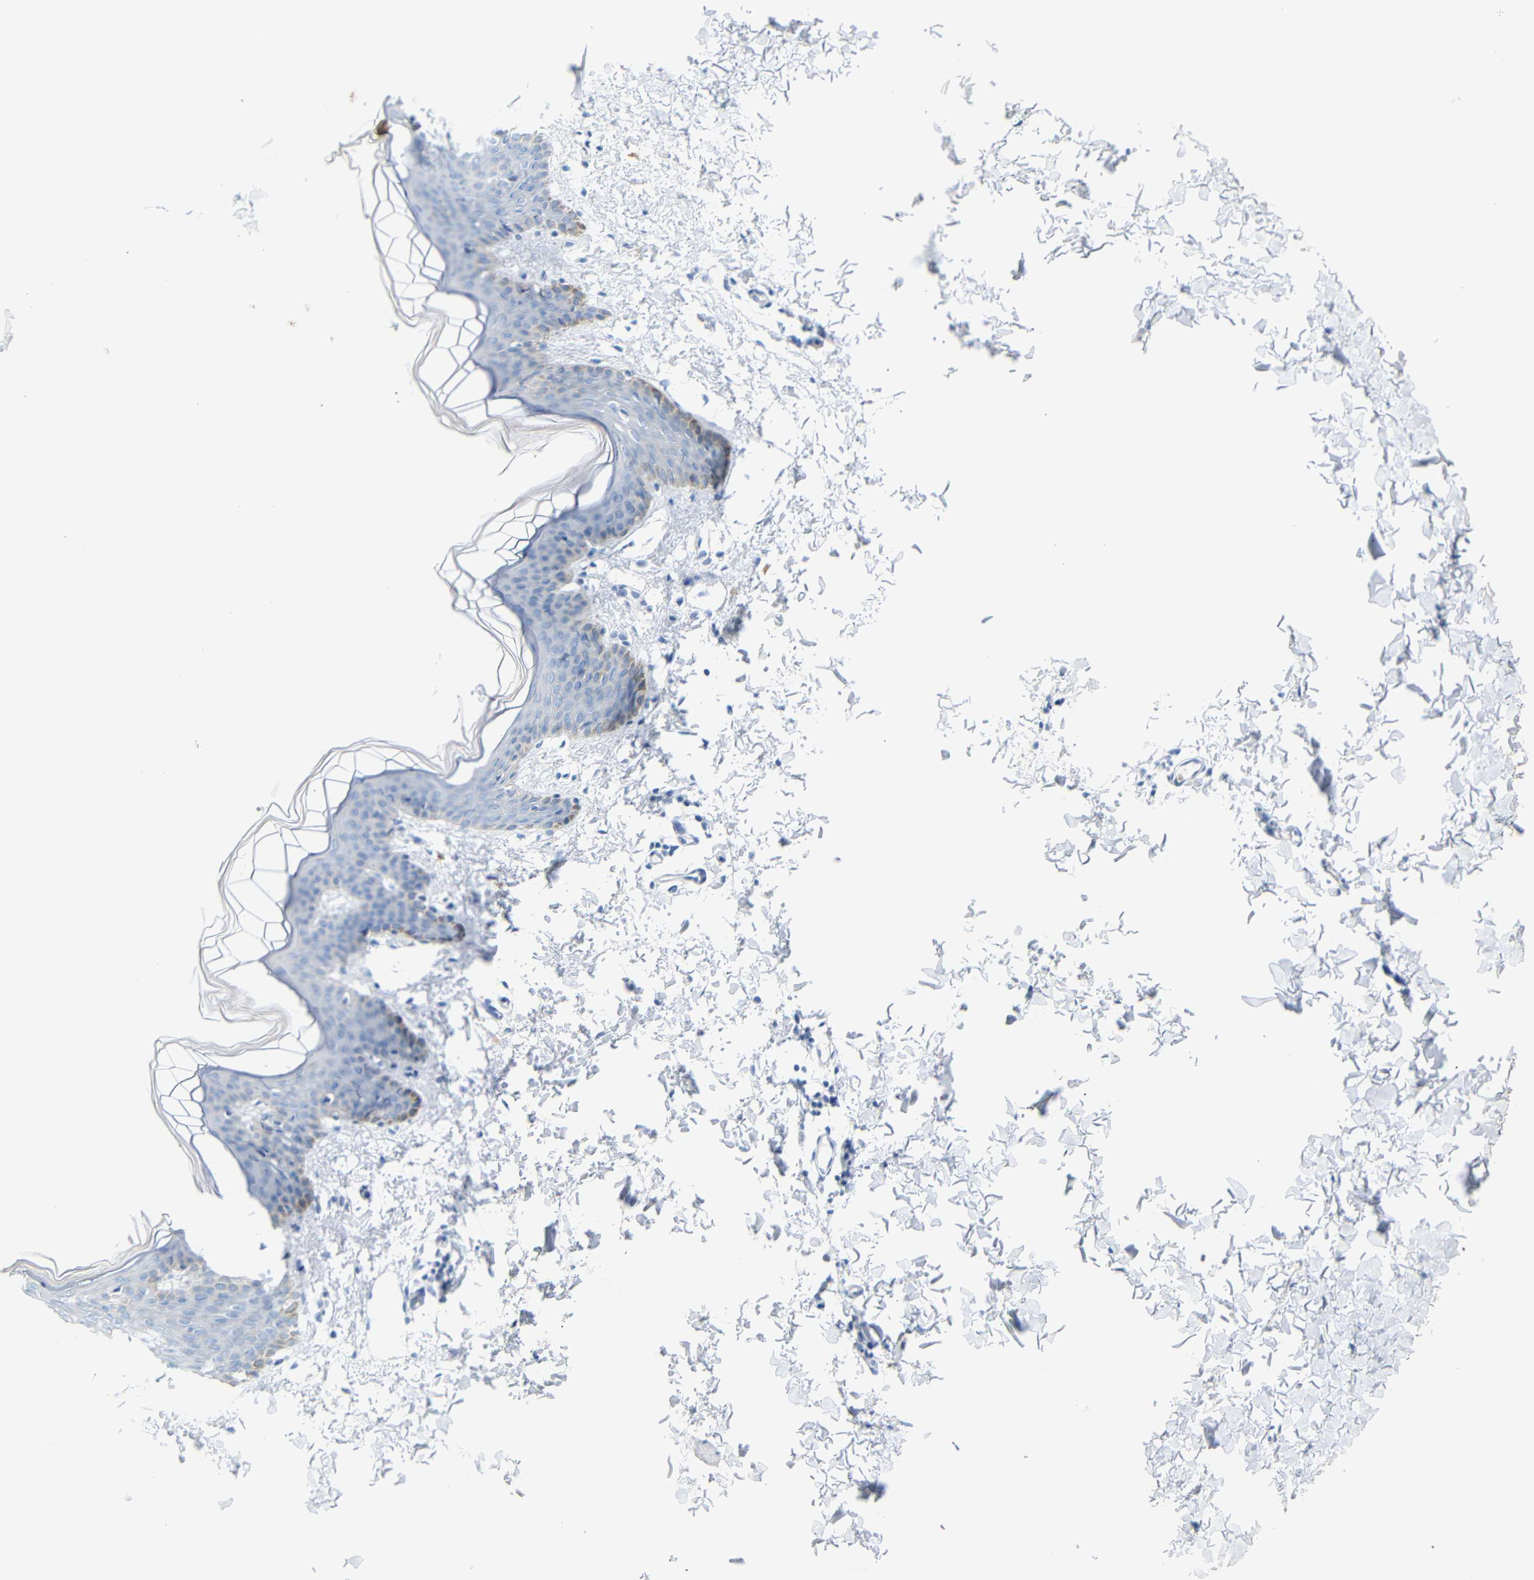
{"staining": {"intensity": "negative", "quantity": "none", "location": "none"}, "tissue": "skin", "cell_type": "Fibroblasts", "image_type": "normal", "snomed": [{"axis": "morphology", "description": "Normal tissue, NOS"}, {"axis": "topography", "description": "Skin"}], "caption": "A high-resolution image shows immunohistochemistry staining of normal skin, which exhibits no significant expression in fibroblasts.", "gene": "DYNAP", "patient": {"sex": "female", "age": 17}}